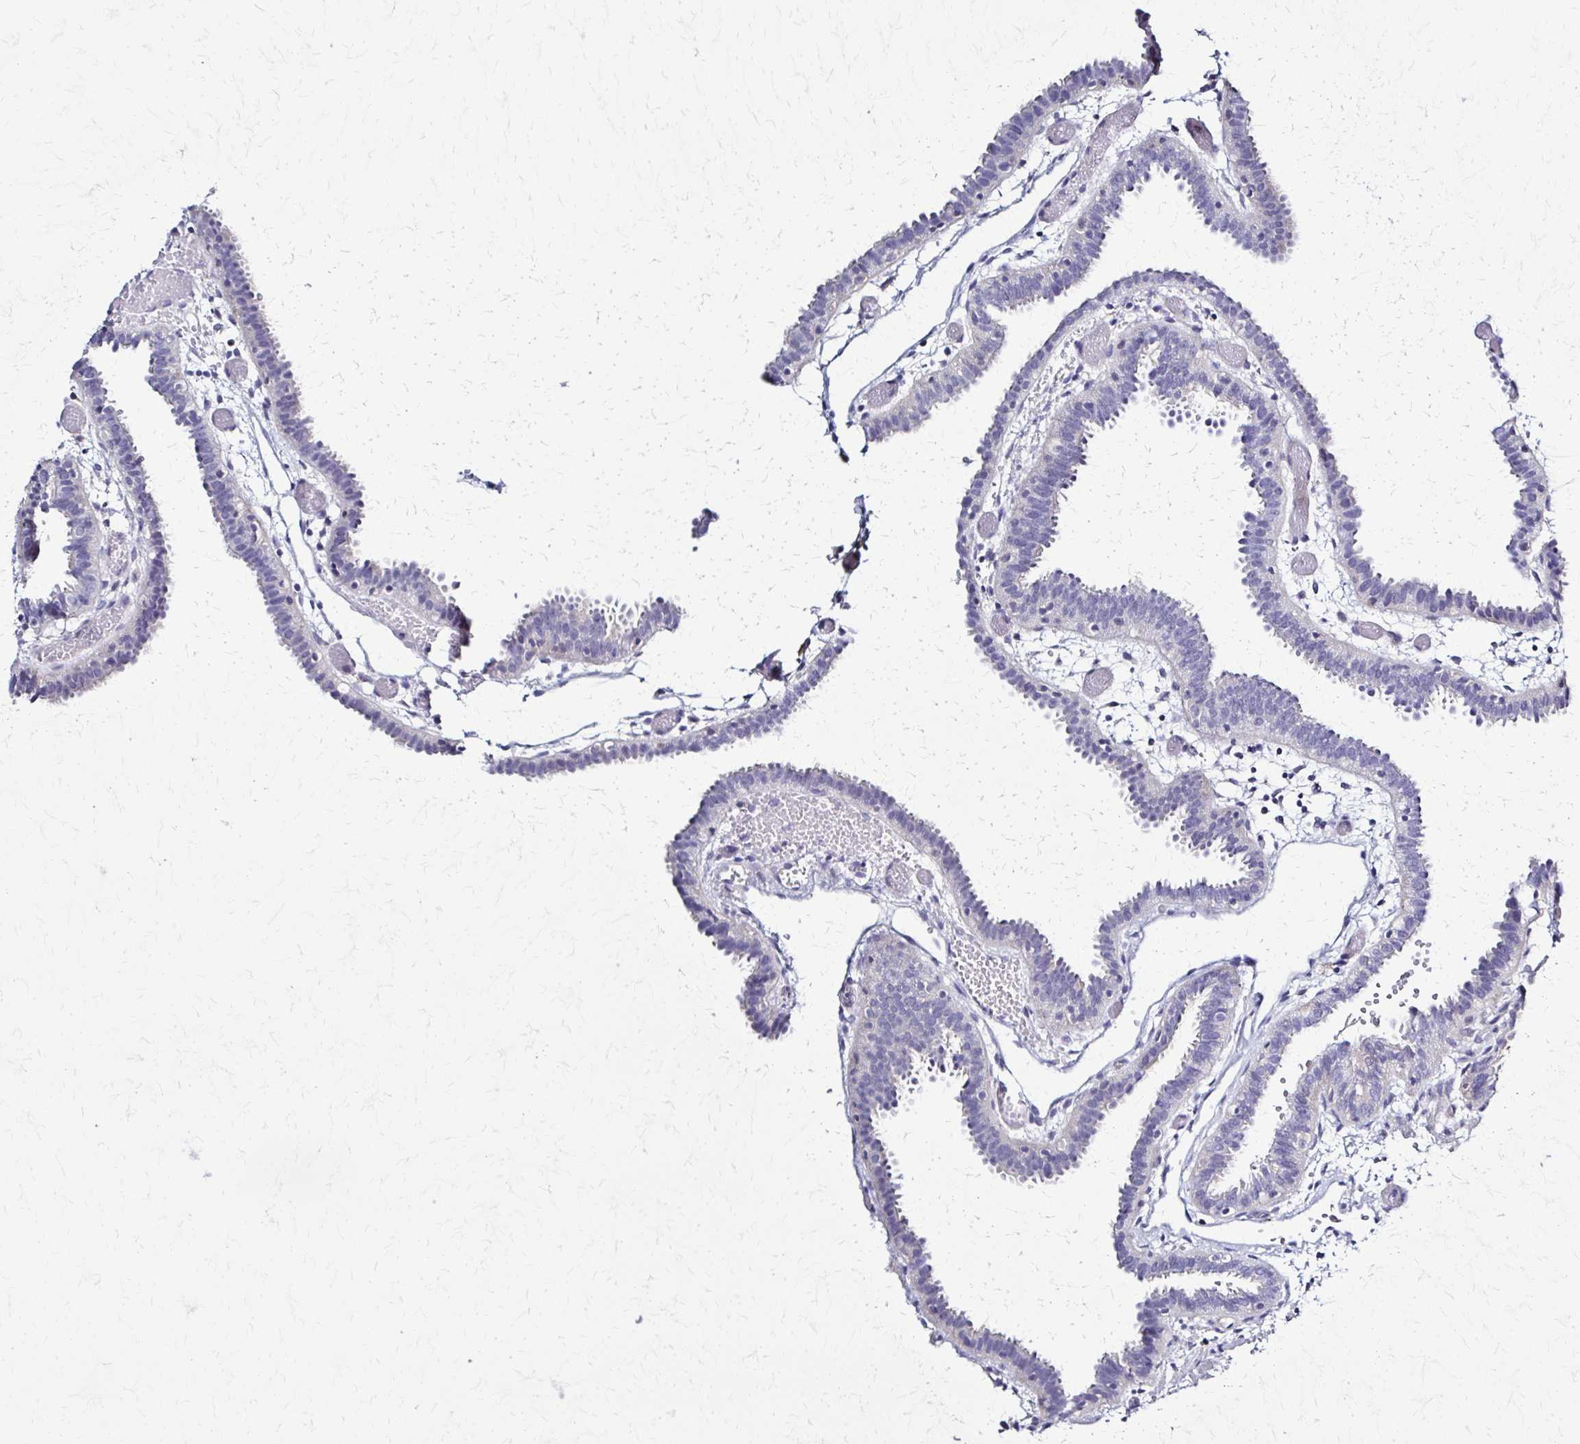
{"staining": {"intensity": "negative", "quantity": "none", "location": "none"}, "tissue": "fallopian tube", "cell_type": "Glandular cells", "image_type": "normal", "snomed": [{"axis": "morphology", "description": "Normal tissue, NOS"}, {"axis": "topography", "description": "Fallopian tube"}], "caption": "An immunohistochemistry (IHC) photomicrograph of normal fallopian tube is shown. There is no staining in glandular cells of fallopian tube. (Stains: DAB (3,3'-diaminobenzidine) IHC with hematoxylin counter stain, Microscopy: brightfield microscopy at high magnification).", "gene": "RHOBTB2", "patient": {"sex": "female", "age": 37}}